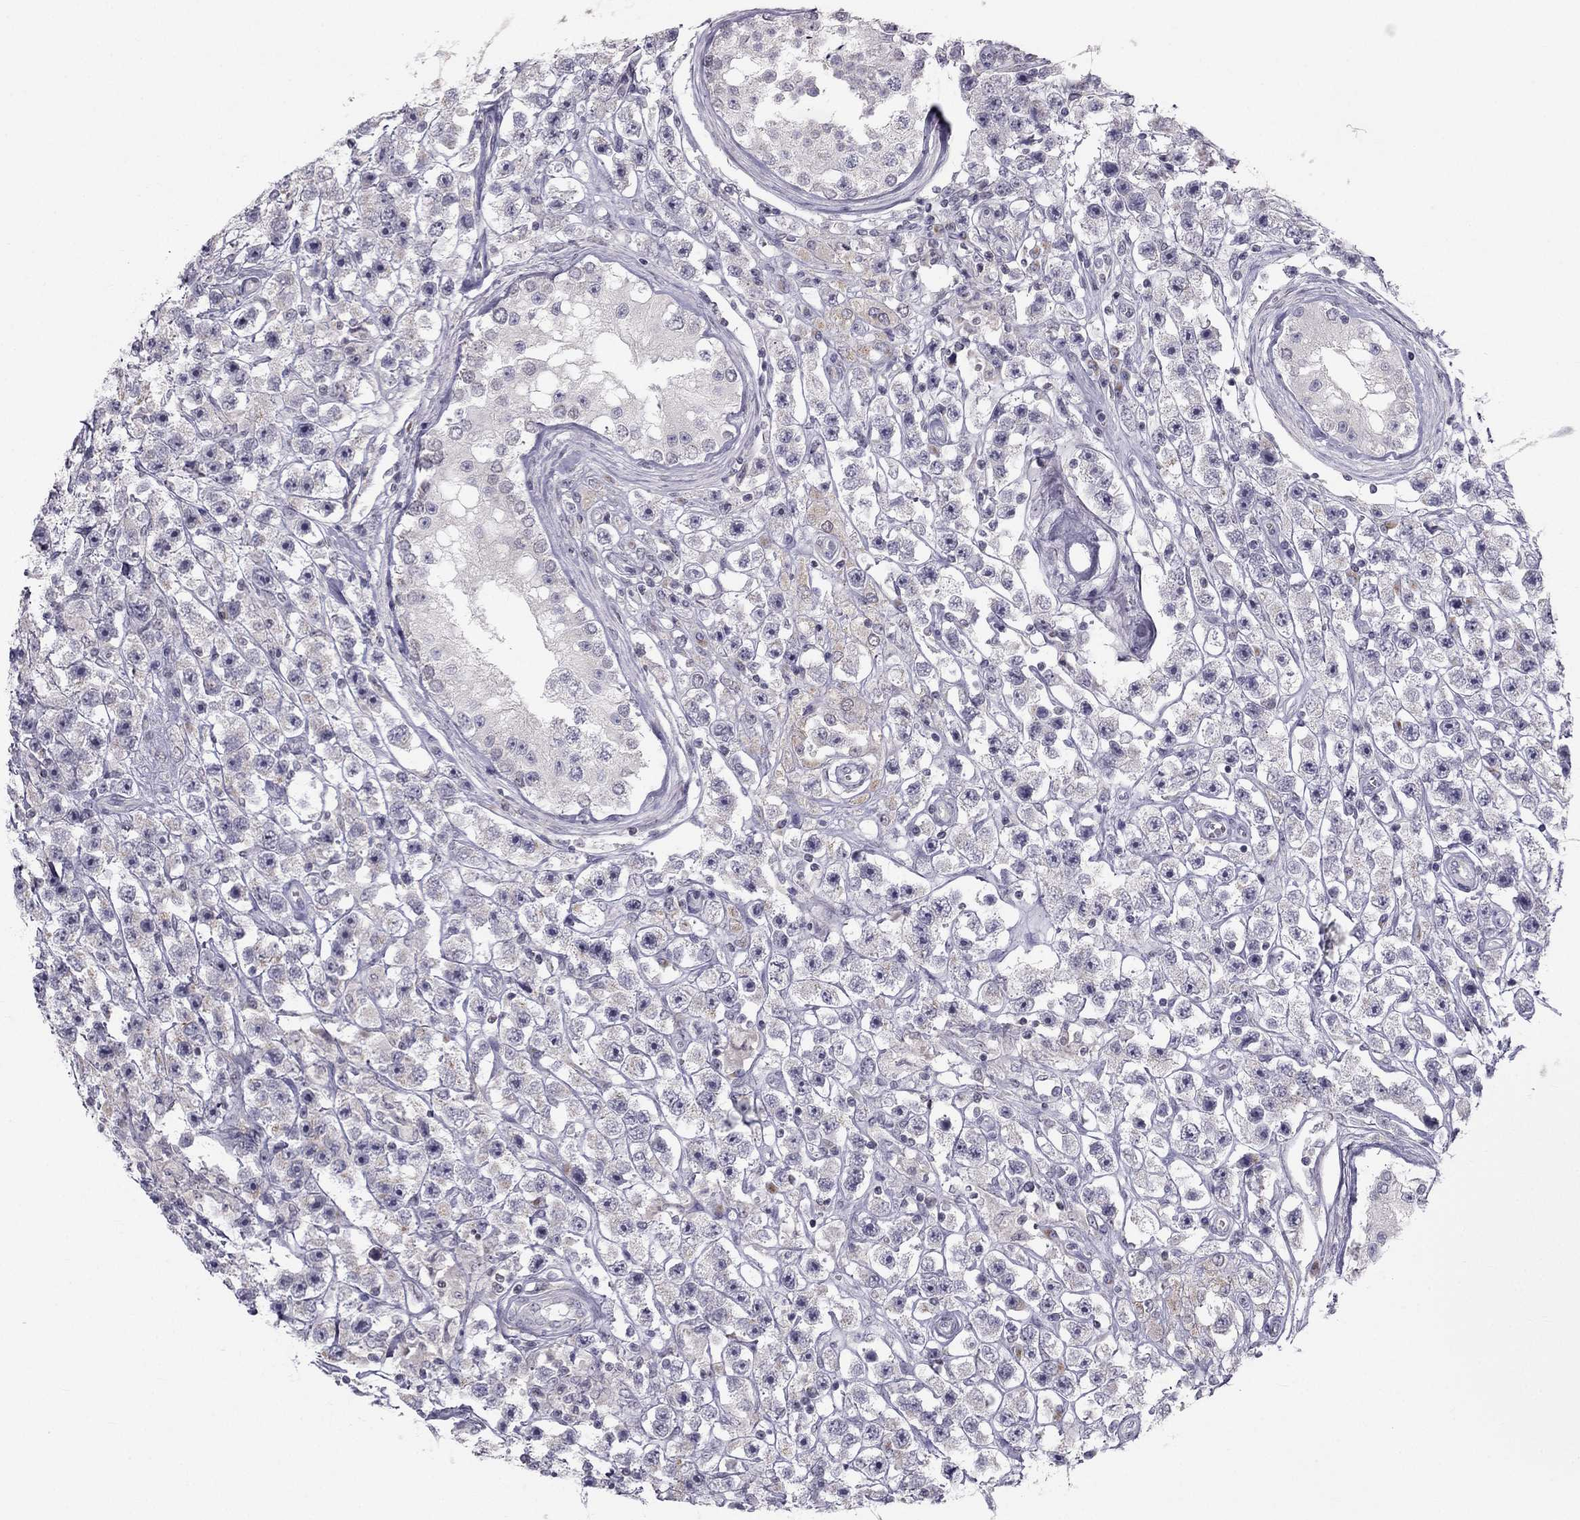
{"staining": {"intensity": "weak", "quantity": "<25%", "location": "cytoplasmic/membranous"}, "tissue": "testis cancer", "cell_type": "Tumor cells", "image_type": "cancer", "snomed": [{"axis": "morphology", "description": "Seminoma, NOS"}, {"axis": "topography", "description": "Testis"}], "caption": "Tumor cells are negative for brown protein staining in testis cancer (seminoma). (Brightfield microscopy of DAB (3,3'-diaminobenzidine) IHC at high magnification).", "gene": "TRPS1", "patient": {"sex": "male", "age": 45}}